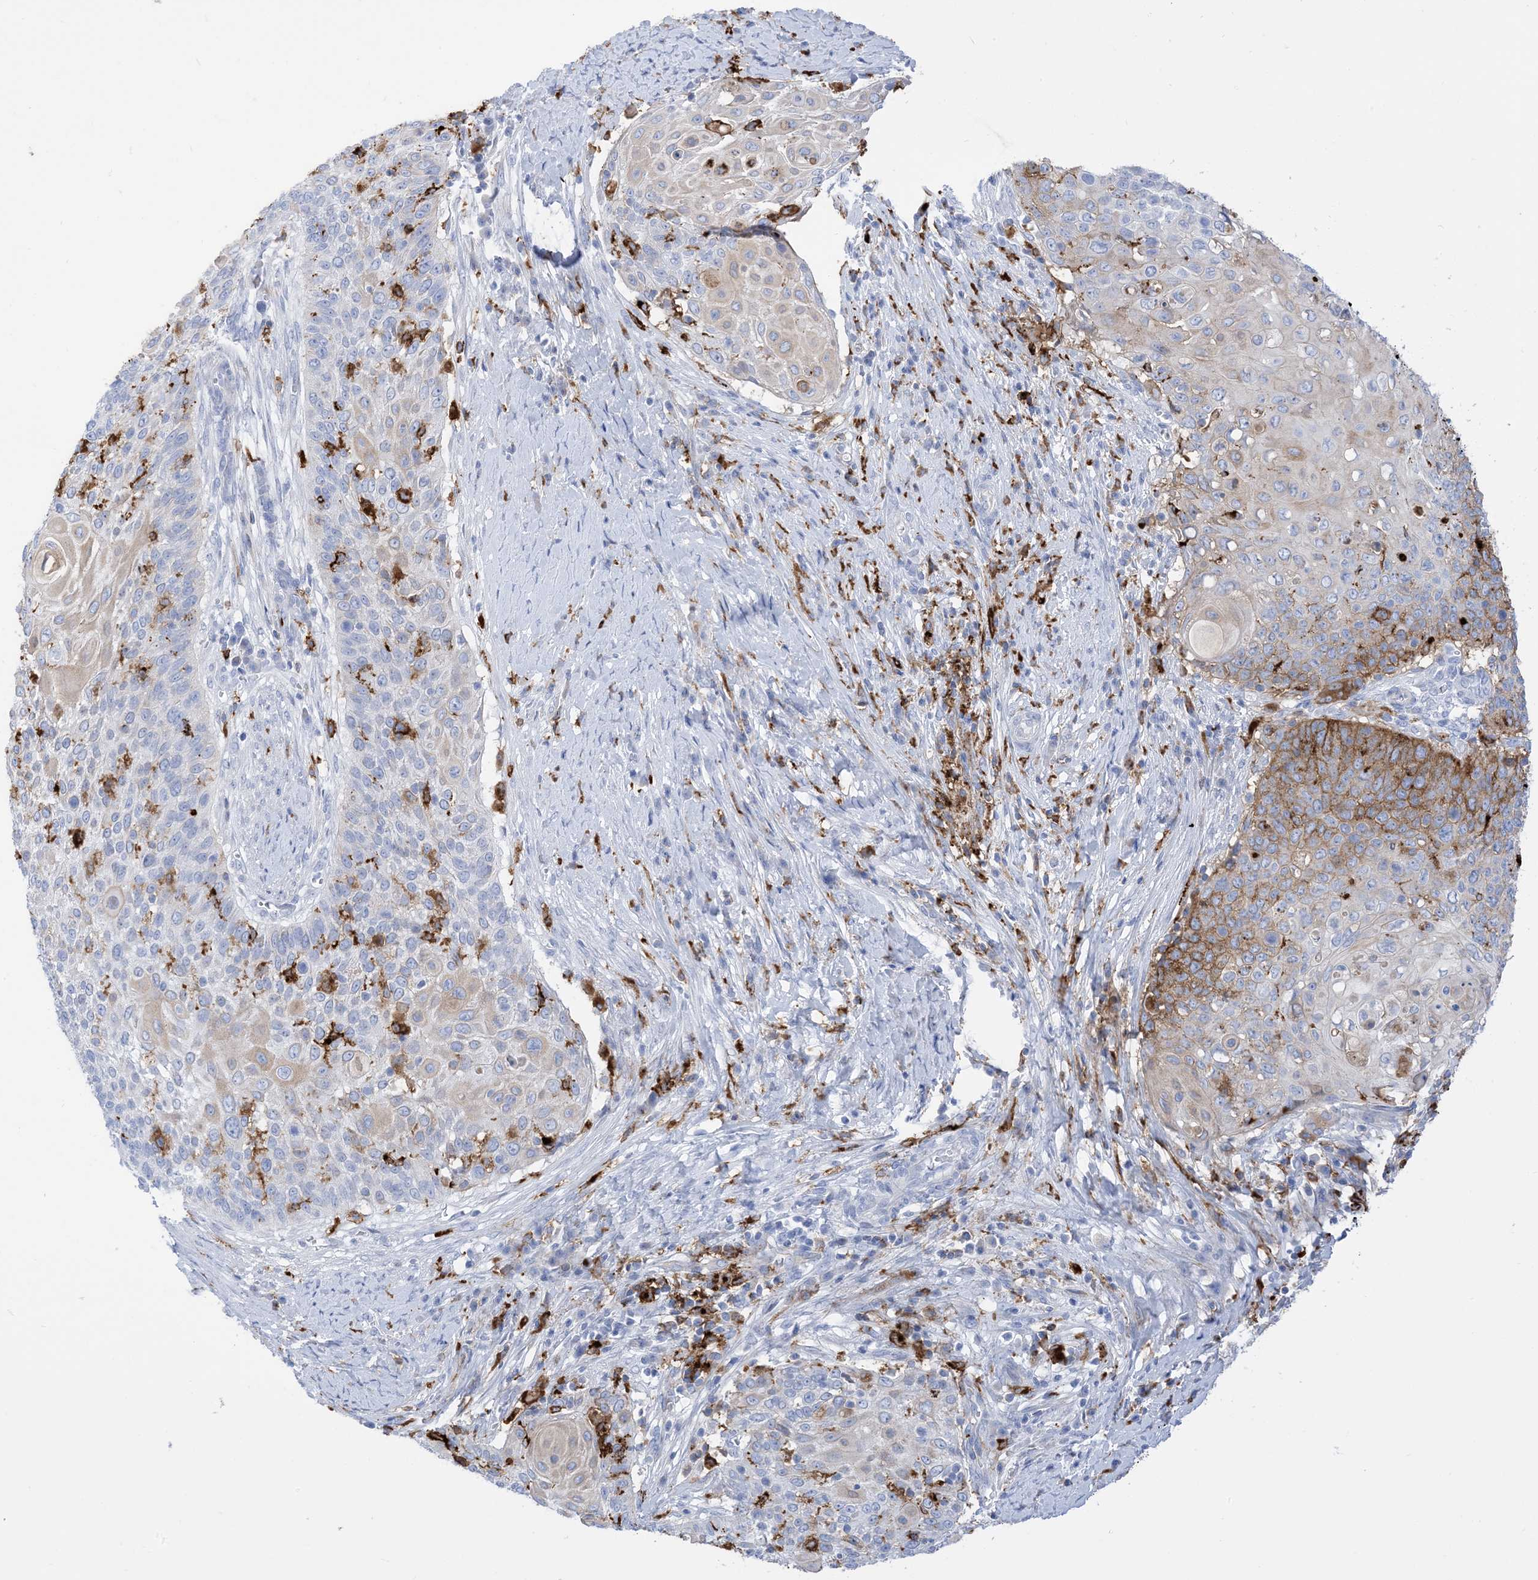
{"staining": {"intensity": "moderate", "quantity": "<25%", "location": "cytoplasmic/membranous"}, "tissue": "cervical cancer", "cell_type": "Tumor cells", "image_type": "cancer", "snomed": [{"axis": "morphology", "description": "Squamous cell carcinoma, NOS"}, {"axis": "topography", "description": "Cervix"}], "caption": "Immunohistochemical staining of cervical cancer shows low levels of moderate cytoplasmic/membranous protein positivity in approximately <25% of tumor cells.", "gene": "DPH3", "patient": {"sex": "female", "age": 39}}